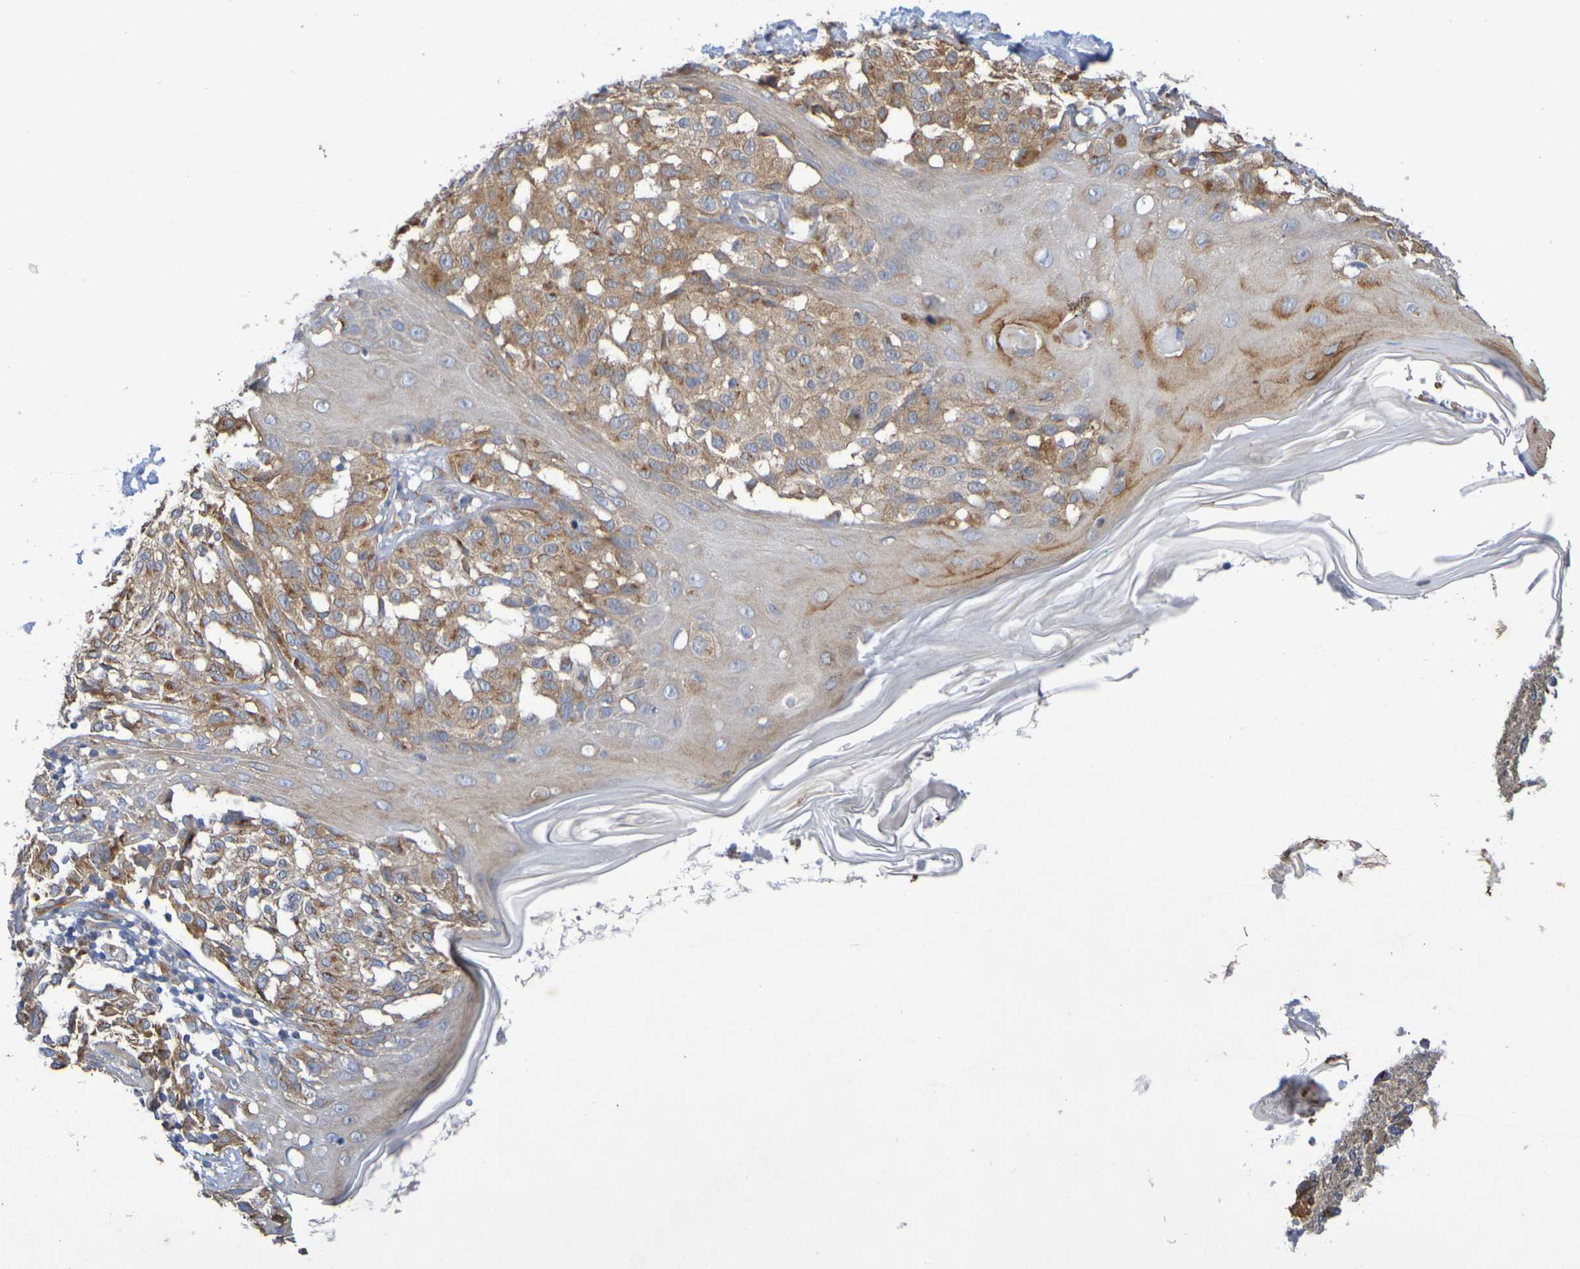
{"staining": {"intensity": "moderate", "quantity": ">75%", "location": "cytoplasmic/membranous"}, "tissue": "melanoma", "cell_type": "Tumor cells", "image_type": "cancer", "snomed": [{"axis": "morphology", "description": "Malignant melanoma, NOS"}, {"axis": "topography", "description": "Skin"}], "caption": "Malignant melanoma stained with immunohistochemistry shows moderate cytoplasmic/membranous expression in approximately >75% of tumor cells.", "gene": "DCP2", "patient": {"sex": "female", "age": 46}}